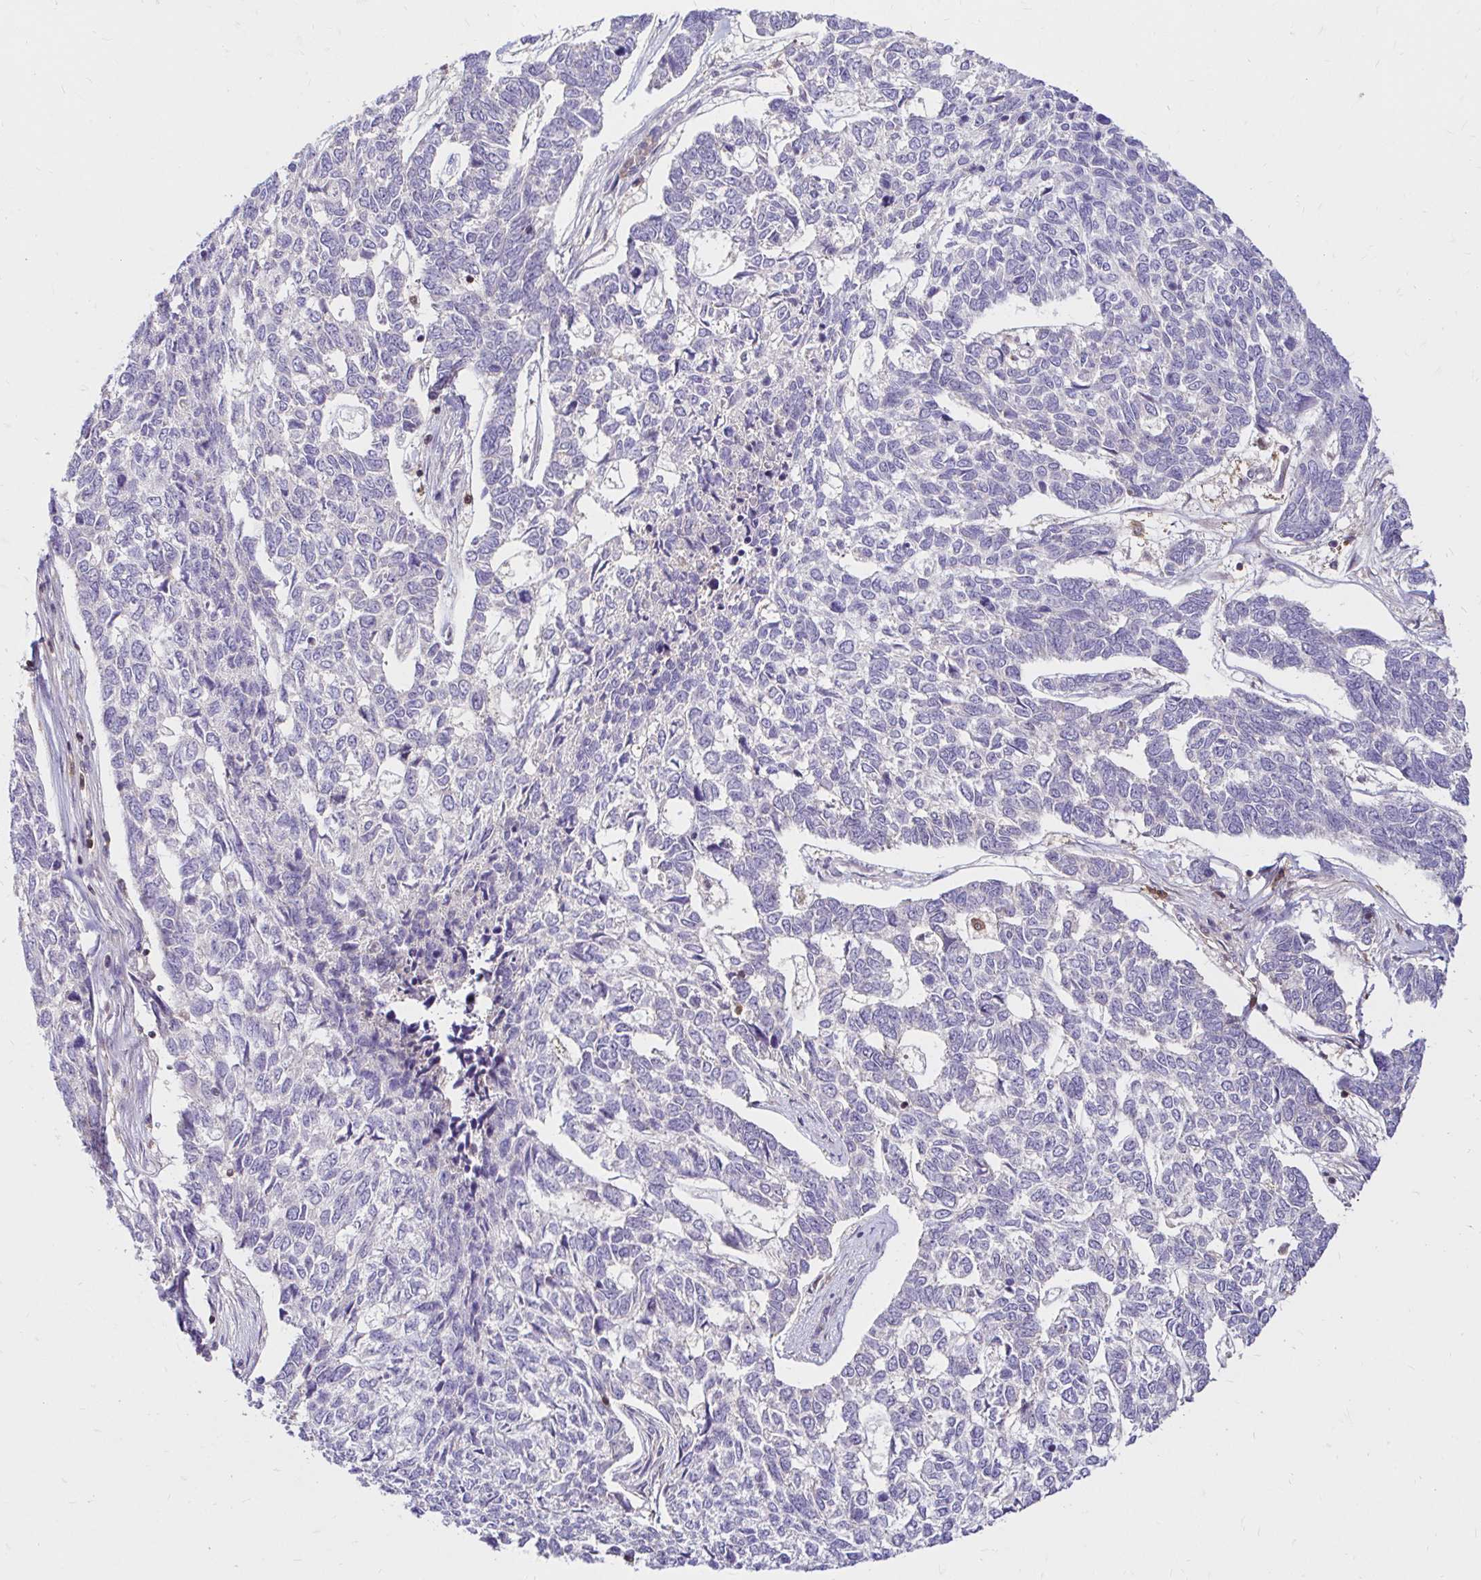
{"staining": {"intensity": "negative", "quantity": "none", "location": "none"}, "tissue": "skin cancer", "cell_type": "Tumor cells", "image_type": "cancer", "snomed": [{"axis": "morphology", "description": "Basal cell carcinoma"}, {"axis": "topography", "description": "Skin"}], "caption": "This is an immunohistochemistry photomicrograph of human basal cell carcinoma (skin). There is no positivity in tumor cells.", "gene": "PYCARD", "patient": {"sex": "female", "age": 65}}